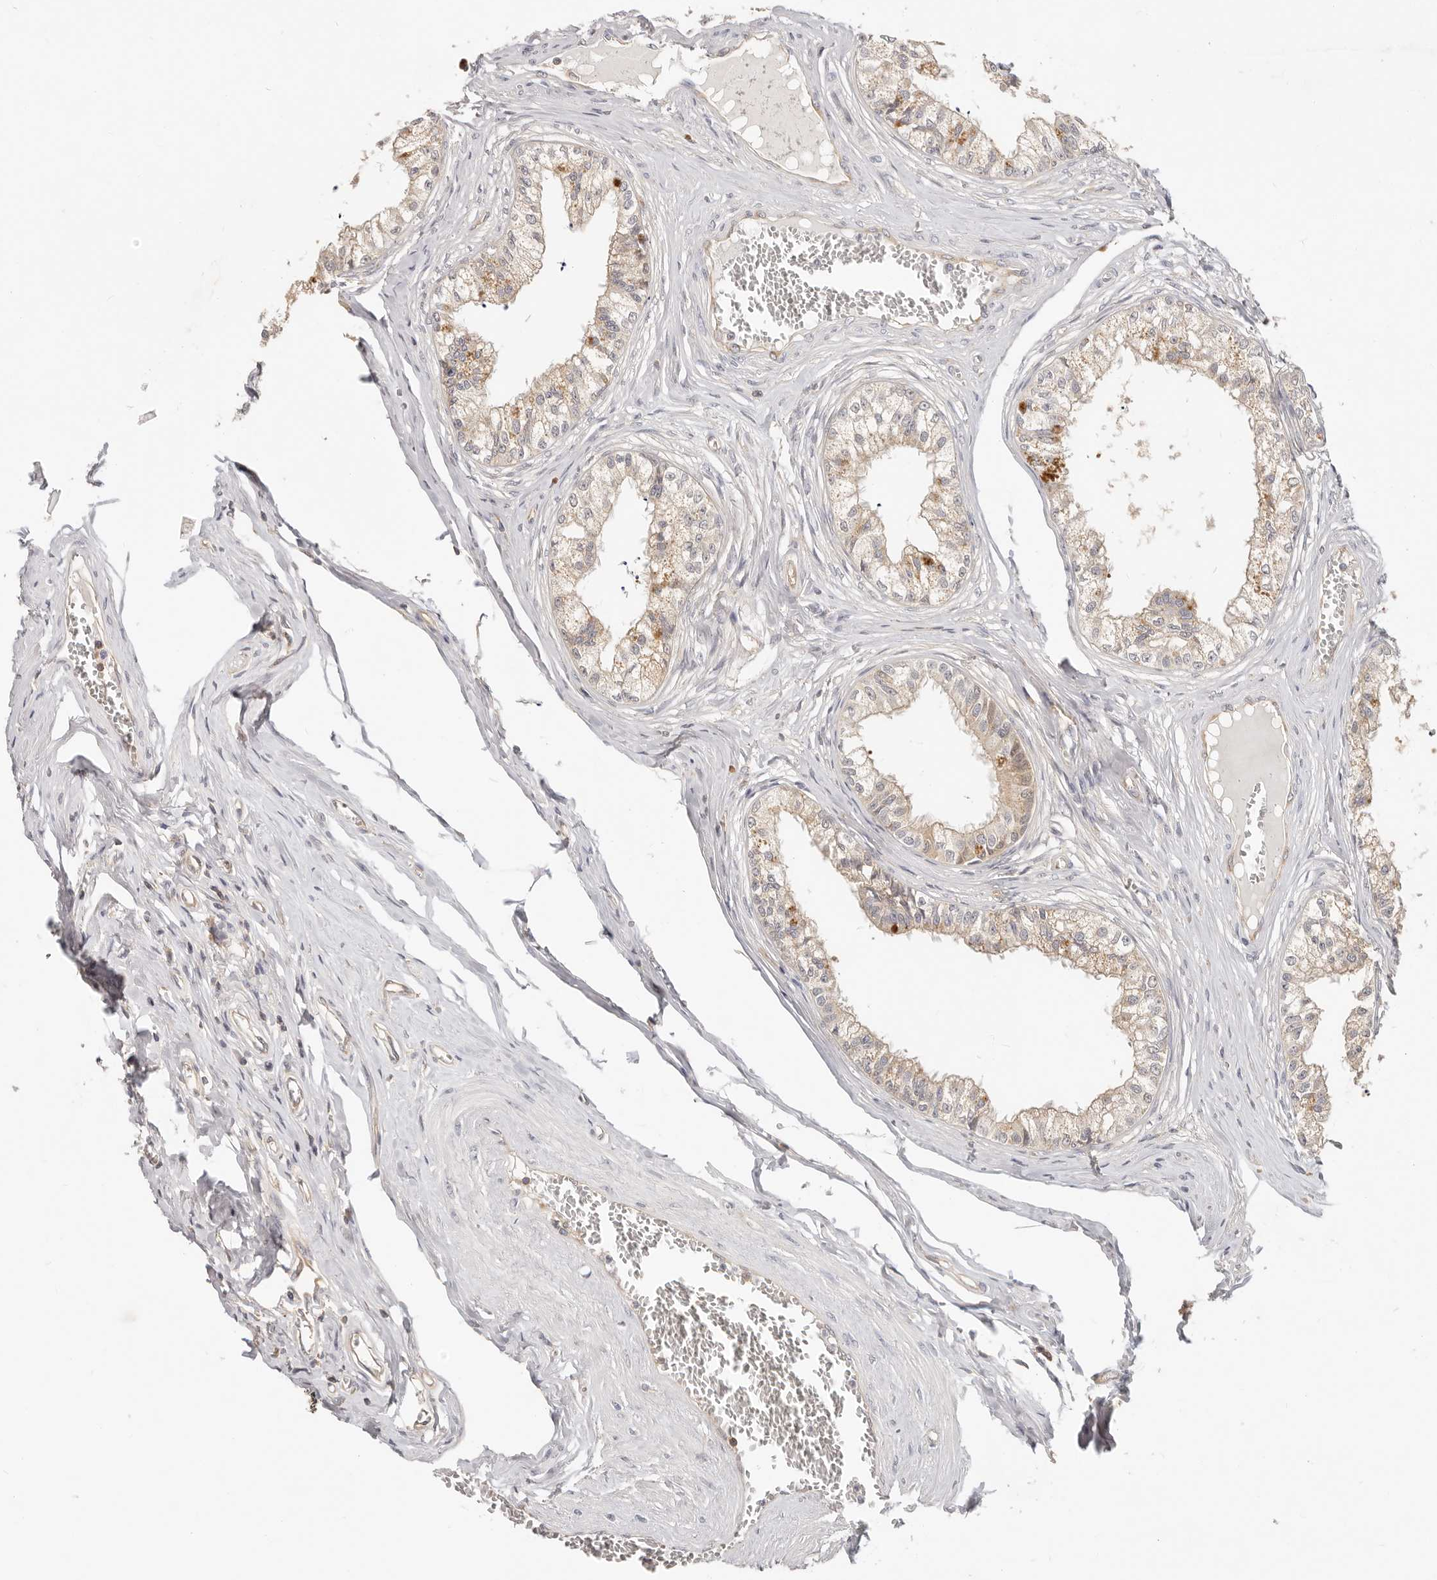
{"staining": {"intensity": "moderate", "quantity": "25%-75%", "location": "cytoplasmic/membranous"}, "tissue": "epididymis", "cell_type": "Glandular cells", "image_type": "normal", "snomed": [{"axis": "morphology", "description": "Normal tissue, NOS"}, {"axis": "topography", "description": "Epididymis"}], "caption": "The histopathology image displays staining of benign epididymis, revealing moderate cytoplasmic/membranous protein expression (brown color) within glandular cells.", "gene": "DTNBP1", "patient": {"sex": "male", "age": 79}}